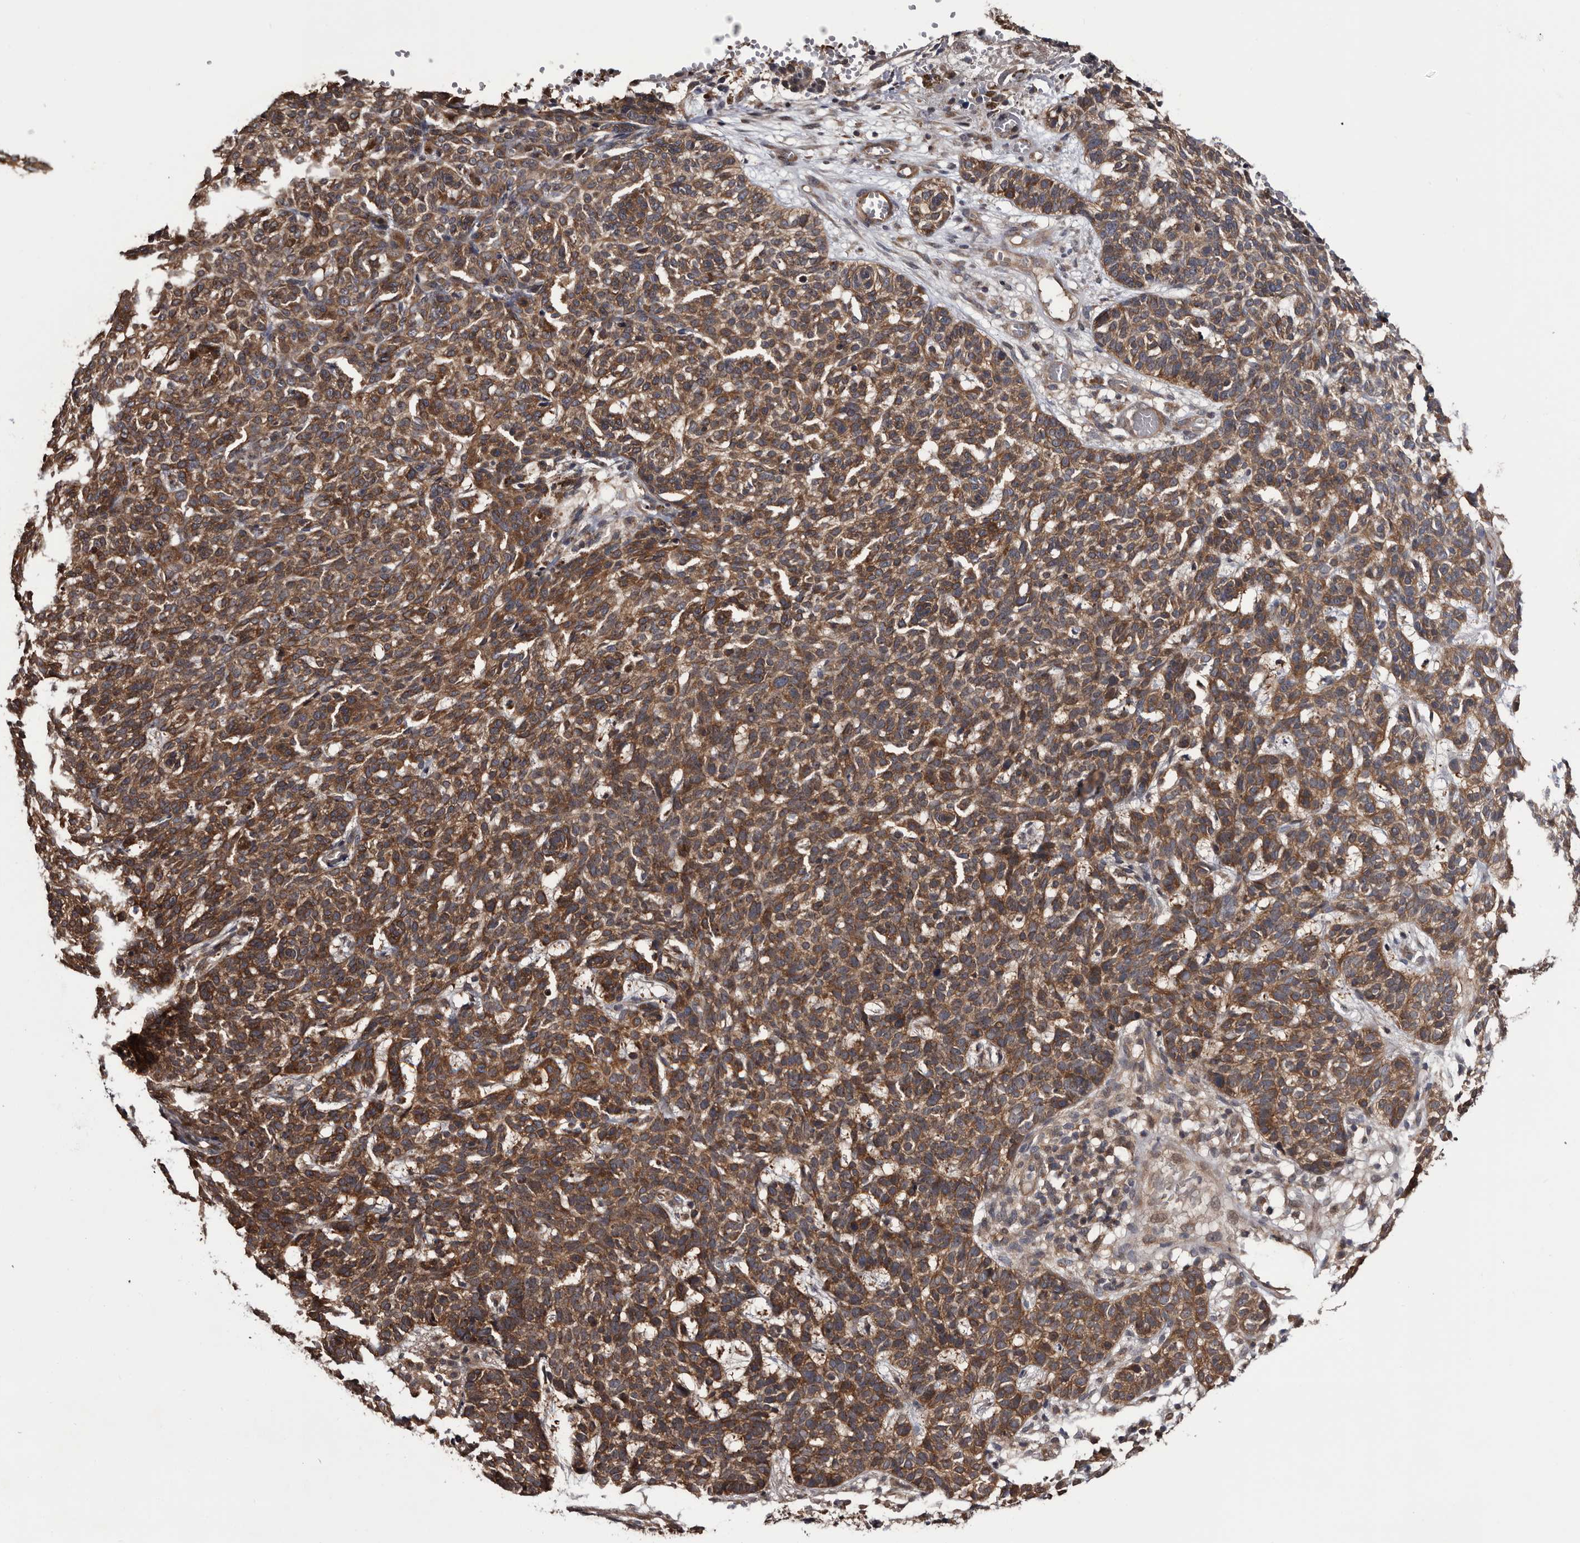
{"staining": {"intensity": "moderate", "quantity": ">75%", "location": "cytoplasmic/membranous"}, "tissue": "skin cancer", "cell_type": "Tumor cells", "image_type": "cancer", "snomed": [{"axis": "morphology", "description": "Basal cell carcinoma"}, {"axis": "topography", "description": "Skin"}], "caption": "Immunohistochemistry (DAB) staining of human skin cancer (basal cell carcinoma) shows moderate cytoplasmic/membranous protein positivity in approximately >75% of tumor cells.", "gene": "TTI2", "patient": {"sex": "male", "age": 85}}